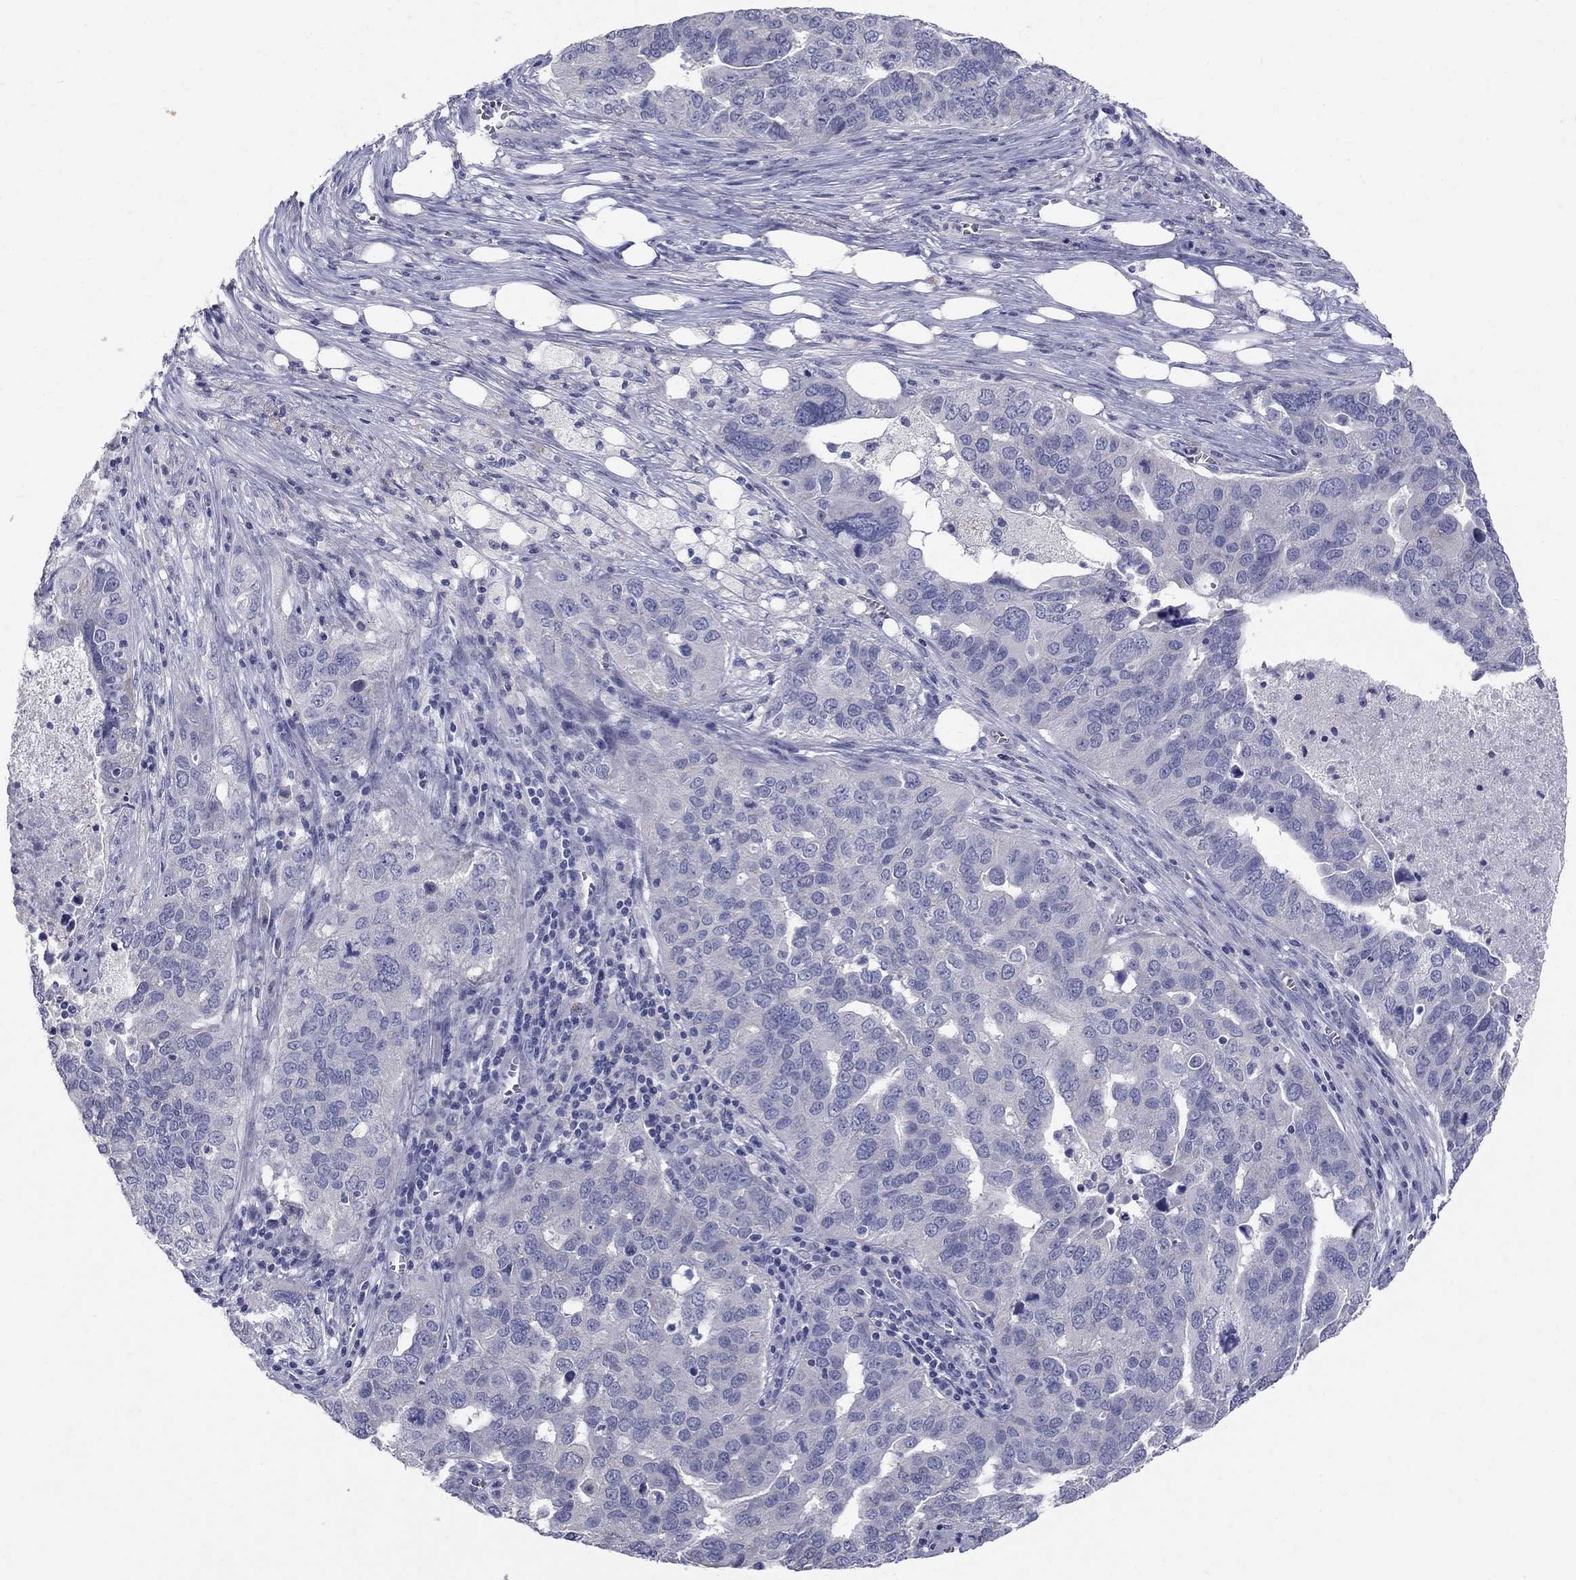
{"staining": {"intensity": "negative", "quantity": "none", "location": "none"}, "tissue": "ovarian cancer", "cell_type": "Tumor cells", "image_type": "cancer", "snomed": [{"axis": "morphology", "description": "Carcinoma, endometroid"}, {"axis": "topography", "description": "Soft tissue"}, {"axis": "topography", "description": "Ovary"}], "caption": "There is no significant staining in tumor cells of ovarian cancer (endometroid carcinoma). (Brightfield microscopy of DAB IHC at high magnification).", "gene": "TP53TG5", "patient": {"sex": "female", "age": 52}}